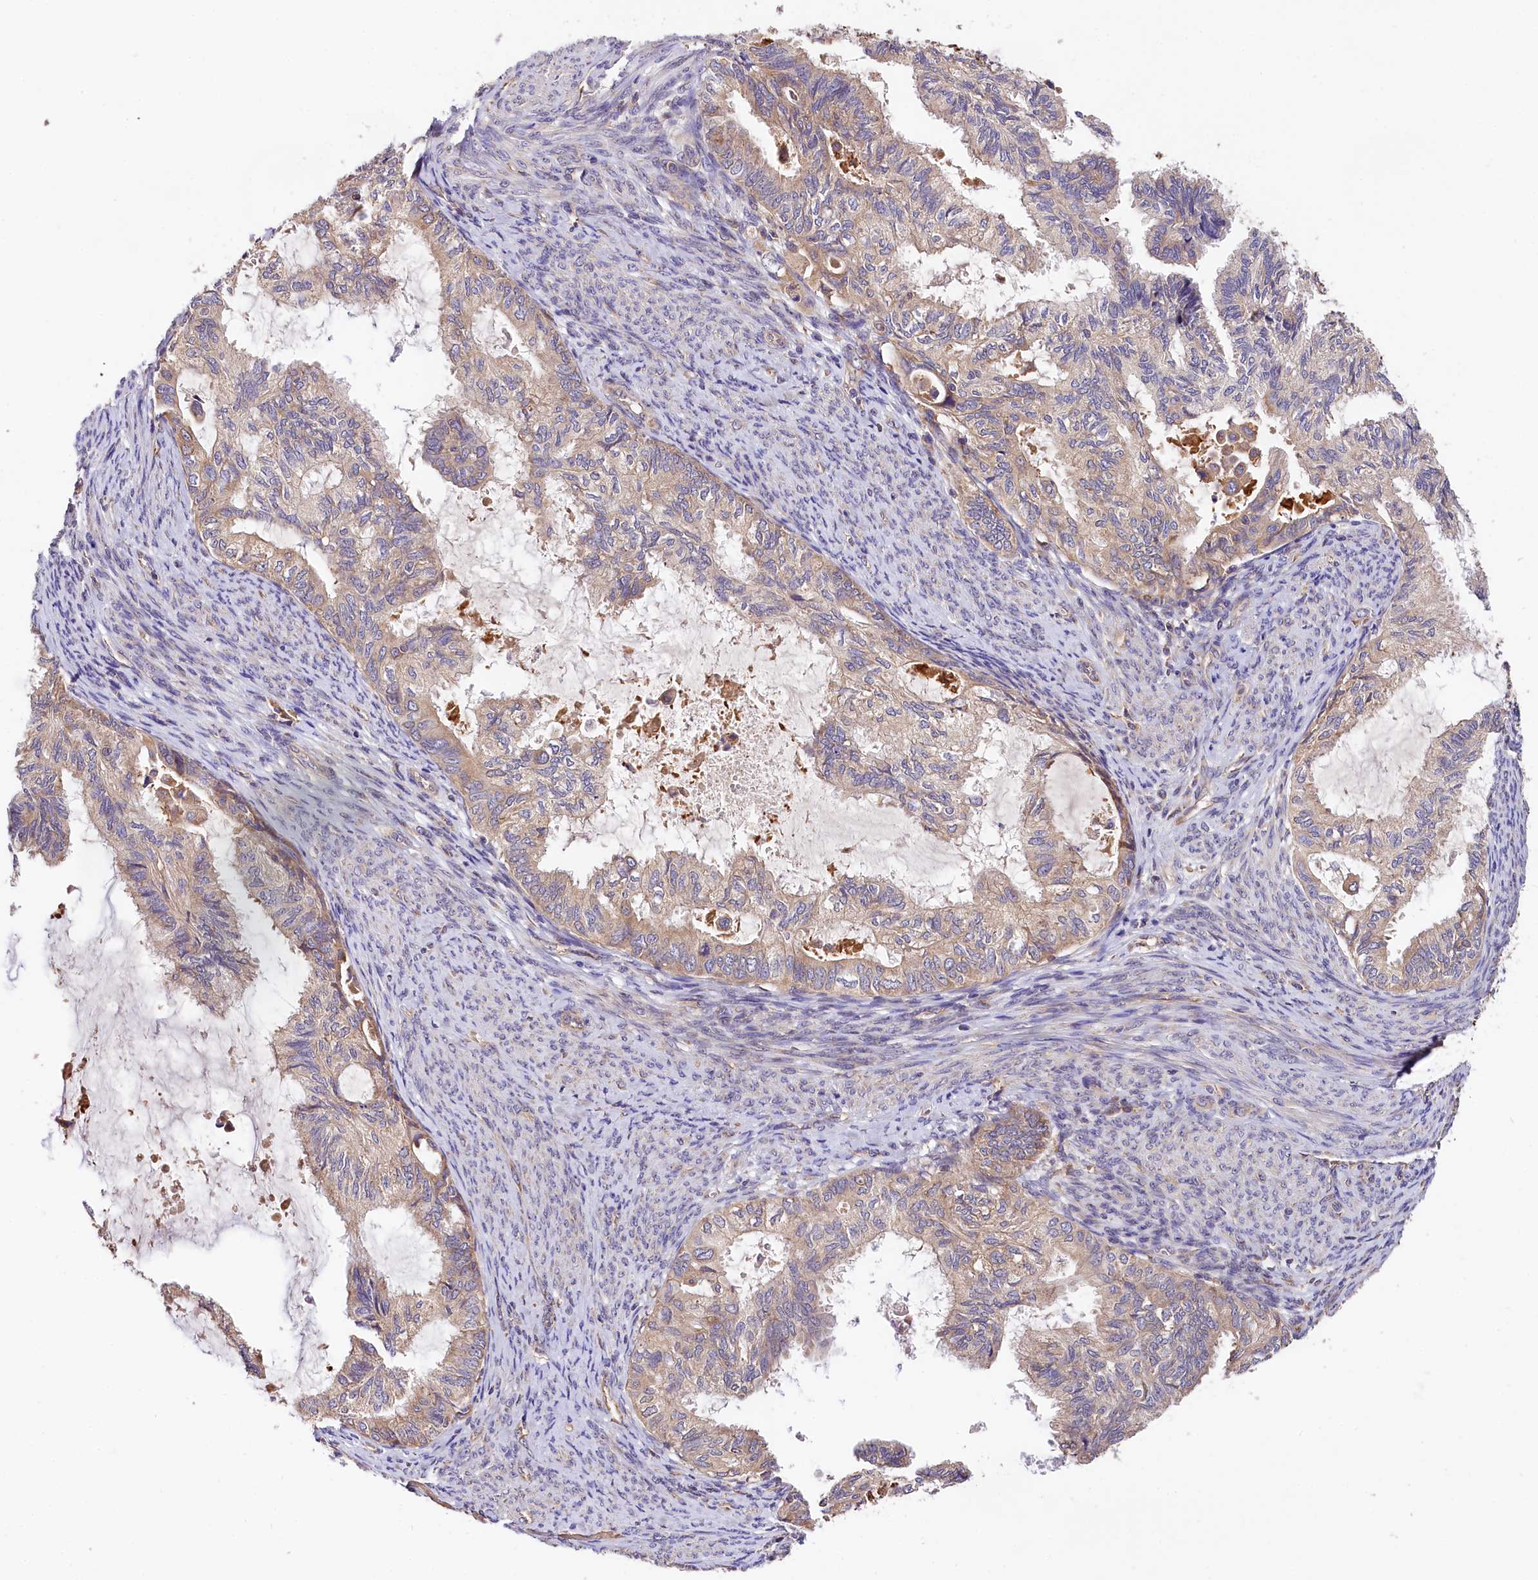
{"staining": {"intensity": "weak", "quantity": "25%-75%", "location": "cytoplasmic/membranous"}, "tissue": "cervical cancer", "cell_type": "Tumor cells", "image_type": "cancer", "snomed": [{"axis": "morphology", "description": "Normal tissue, NOS"}, {"axis": "morphology", "description": "Adenocarcinoma, NOS"}, {"axis": "topography", "description": "Cervix"}, {"axis": "topography", "description": "Endometrium"}], "caption": "Adenocarcinoma (cervical) was stained to show a protein in brown. There is low levels of weak cytoplasmic/membranous expression in about 25%-75% of tumor cells.", "gene": "SPG11", "patient": {"sex": "female", "age": 86}}